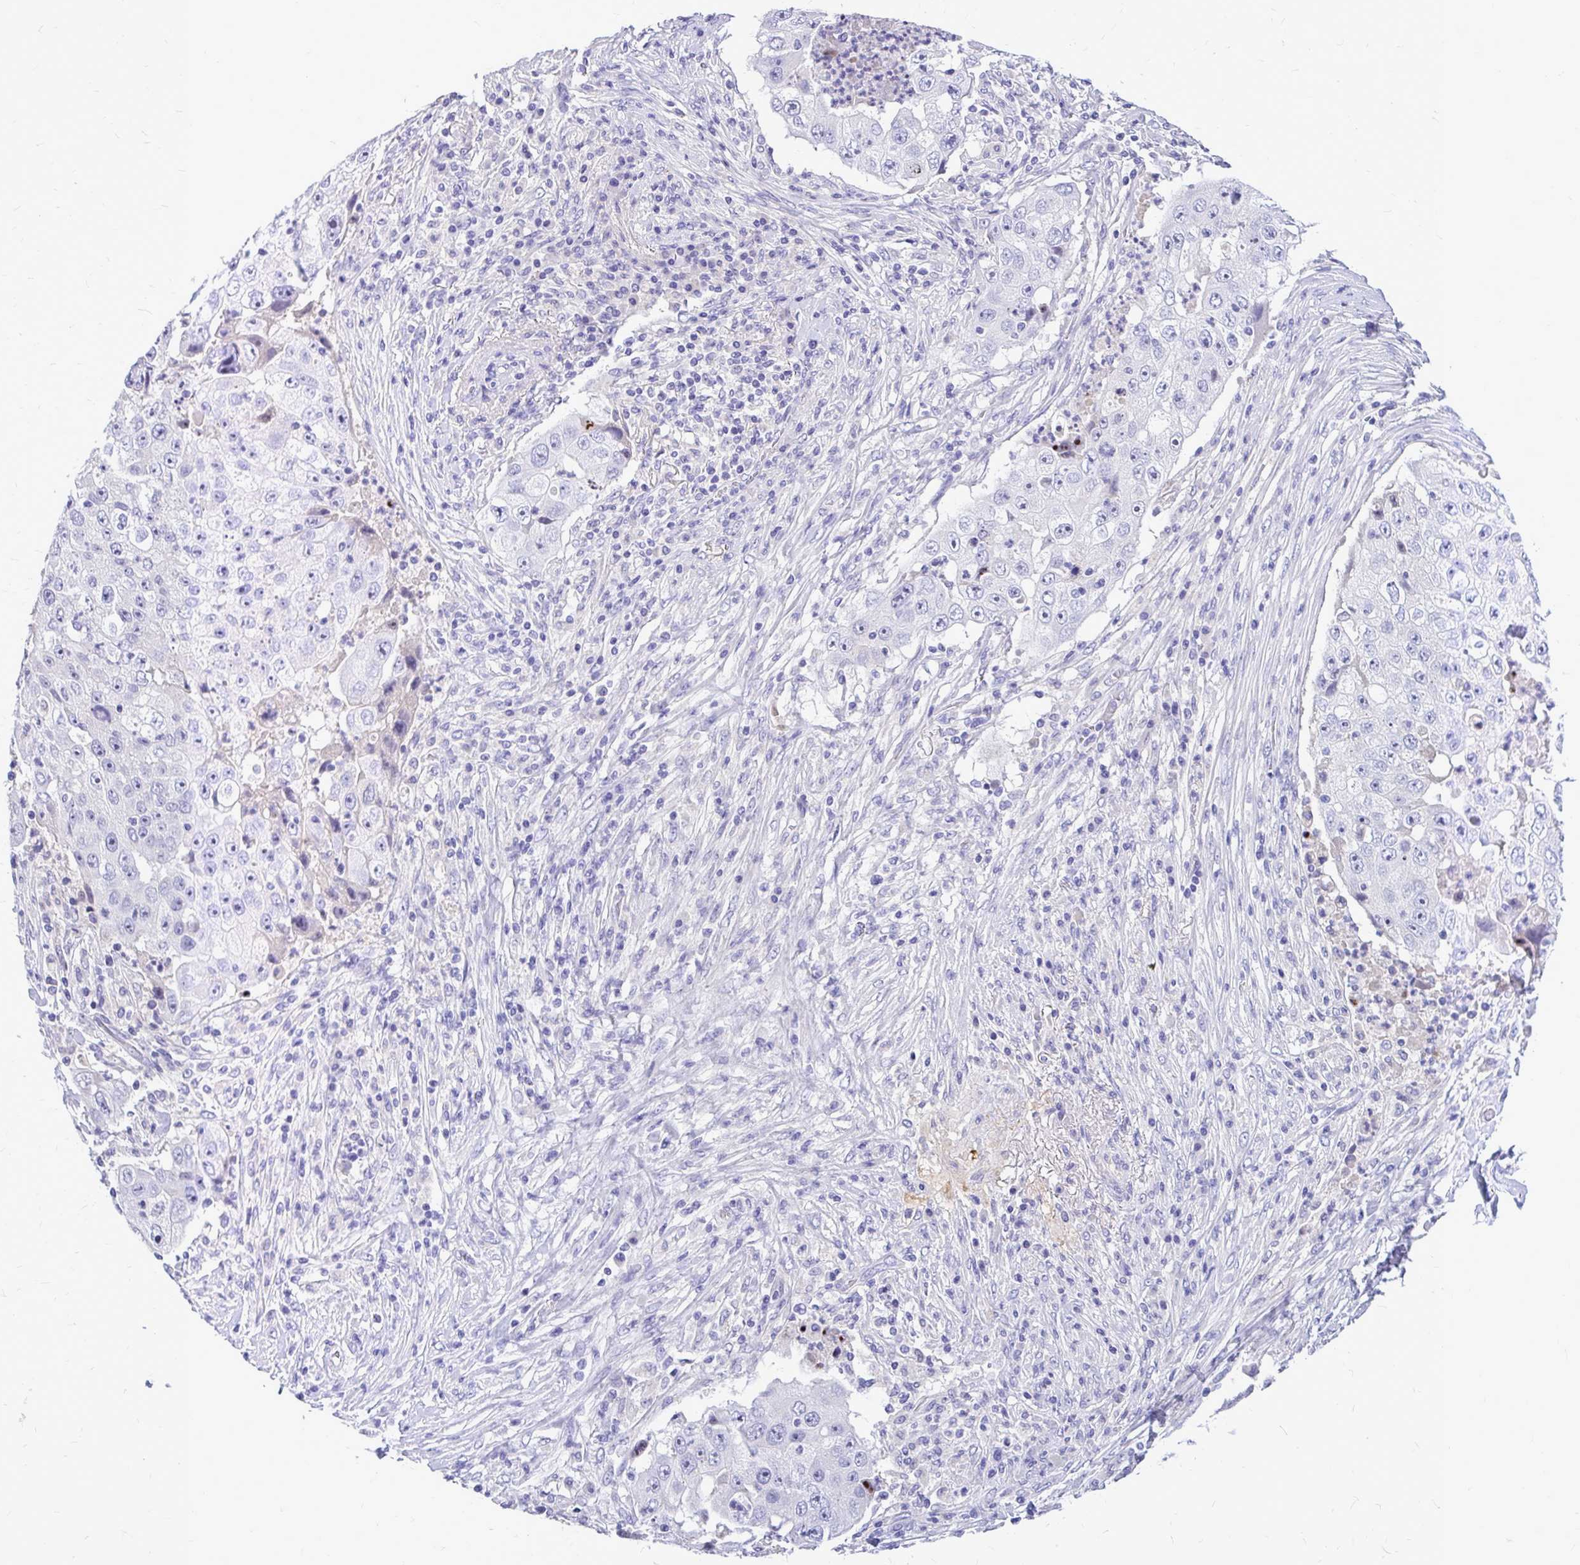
{"staining": {"intensity": "negative", "quantity": "none", "location": "none"}, "tissue": "lung cancer", "cell_type": "Tumor cells", "image_type": "cancer", "snomed": [{"axis": "morphology", "description": "Squamous cell carcinoma, NOS"}, {"axis": "topography", "description": "Lung"}], "caption": "A histopathology image of lung squamous cell carcinoma stained for a protein shows no brown staining in tumor cells.", "gene": "MAP1LC3A", "patient": {"sex": "male", "age": 64}}